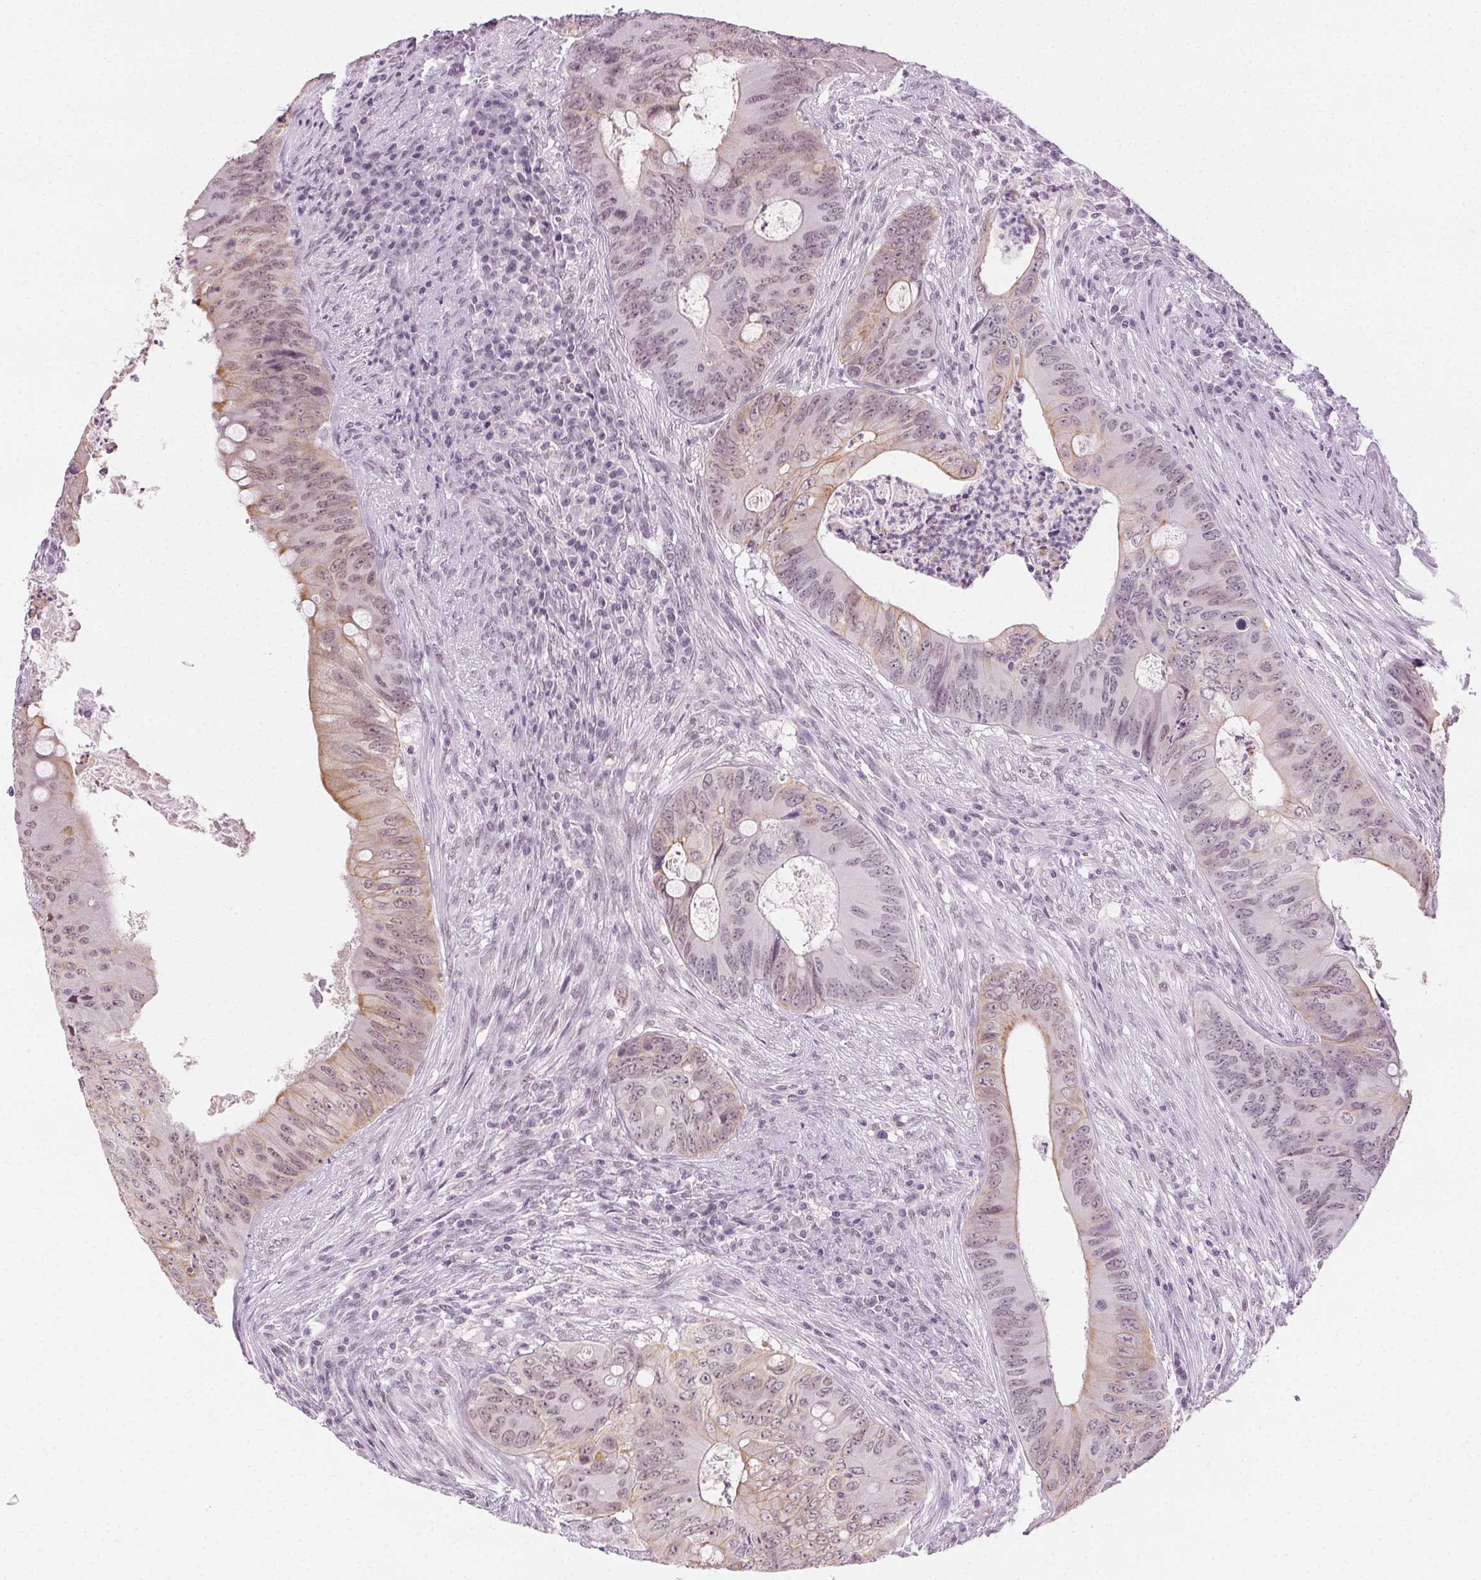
{"staining": {"intensity": "weak", "quantity": "25%-75%", "location": "cytoplasmic/membranous"}, "tissue": "colorectal cancer", "cell_type": "Tumor cells", "image_type": "cancer", "snomed": [{"axis": "morphology", "description": "Adenocarcinoma, NOS"}, {"axis": "topography", "description": "Colon"}], "caption": "Colorectal adenocarcinoma stained with a protein marker exhibits weak staining in tumor cells.", "gene": "AIF1L", "patient": {"sex": "female", "age": 74}}